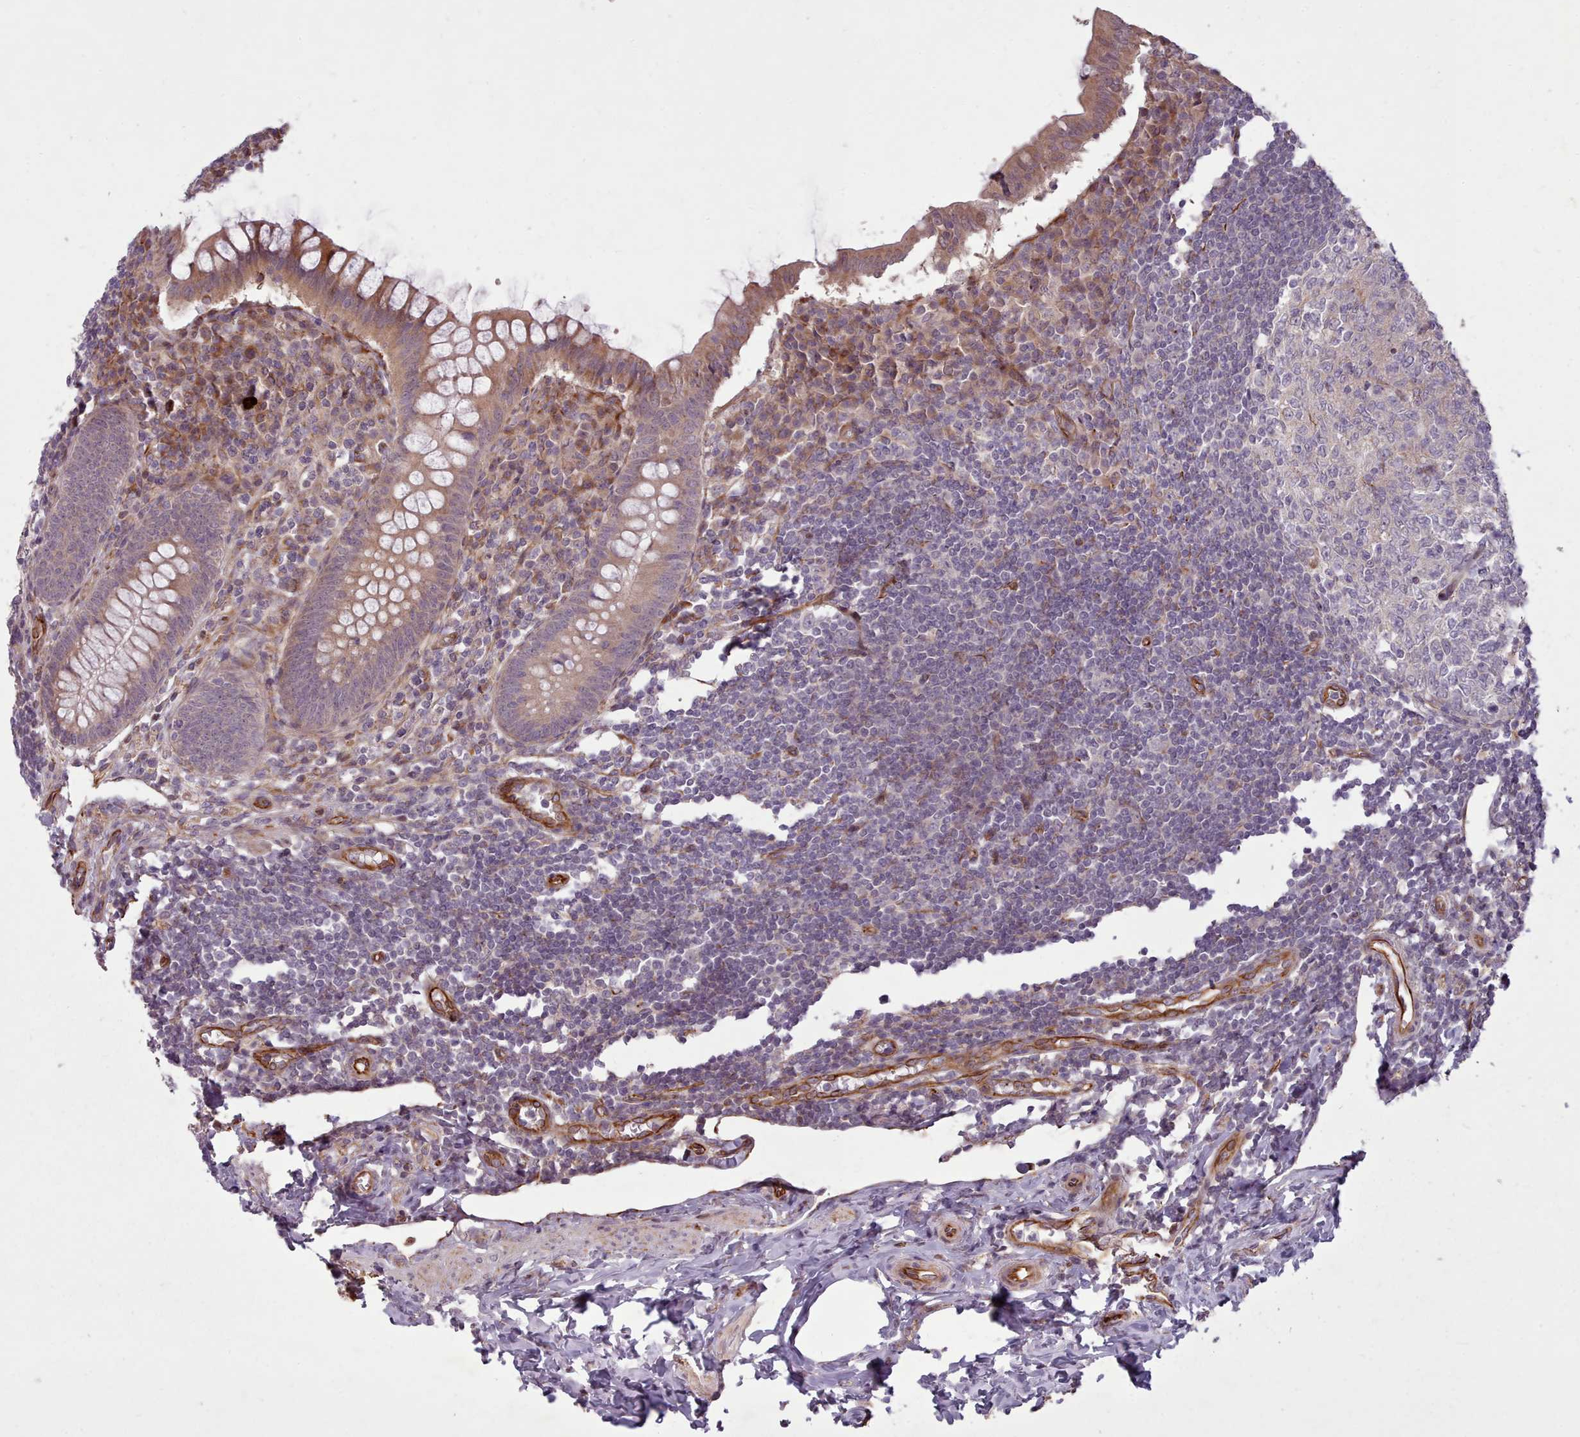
{"staining": {"intensity": "strong", "quantity": ">75%", "location": "cytoplasmic/membranous"}, "tissue": "appendix", "cell_type": "Glandular cells", "image_type": "normal", "snomed": [{"axis": "morphology", "description": "Normal tissue, NOS"}, {"axis": "topography", "description": "Appendix"}], "caption": "A high-resolution histopathology image shows IHC staining of unremarkable appendix, which demonstrates strong cytoplasmic/membranous expression in about >75% of glandular cells. The staining was performed using DAB to visualize the protein expression in brown, while the nuclei were stained in blue with hematoxylin (Magnification: 20x).", "gene": "GBGT1", "patient": {"sex": "female", "age": 33}}